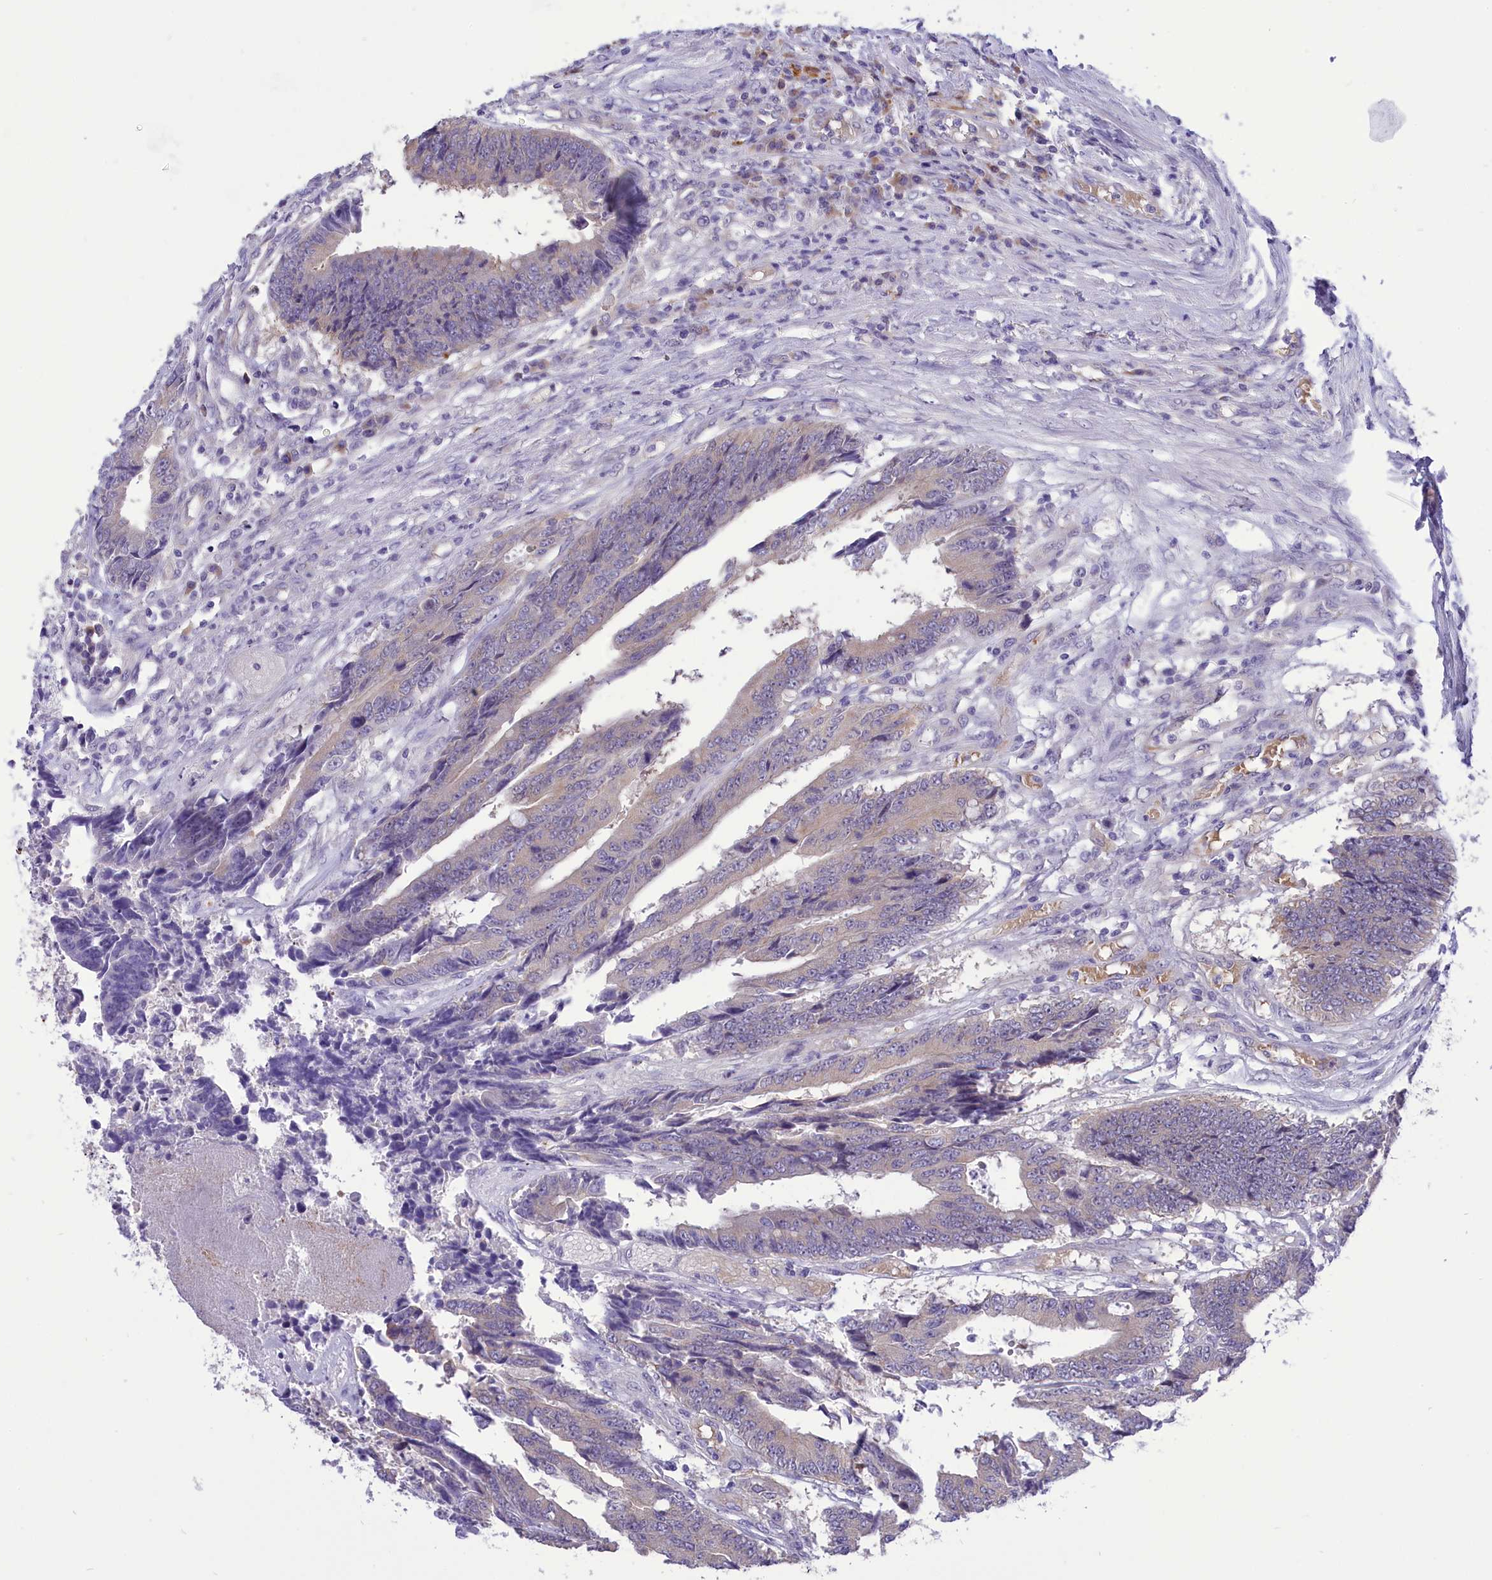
{"staining": {"intensity": "negative", "quantity": "none", "location": "none"}, "tissue": "colorectal cancer", "cell_type": "Tumor cells", "image_type": "cancer", "snomed": [{"axis": "morphology", "description": "Adenocarcinoma, NOS"}, {"axis": "topography", "description": "Rectum"}], "caption": "The photomicrograph displays no staining of tumor cells in colorectal adenocarcinoma.", "gene": "DCAF16", "patient": {"sex": "male", "age": 84}}